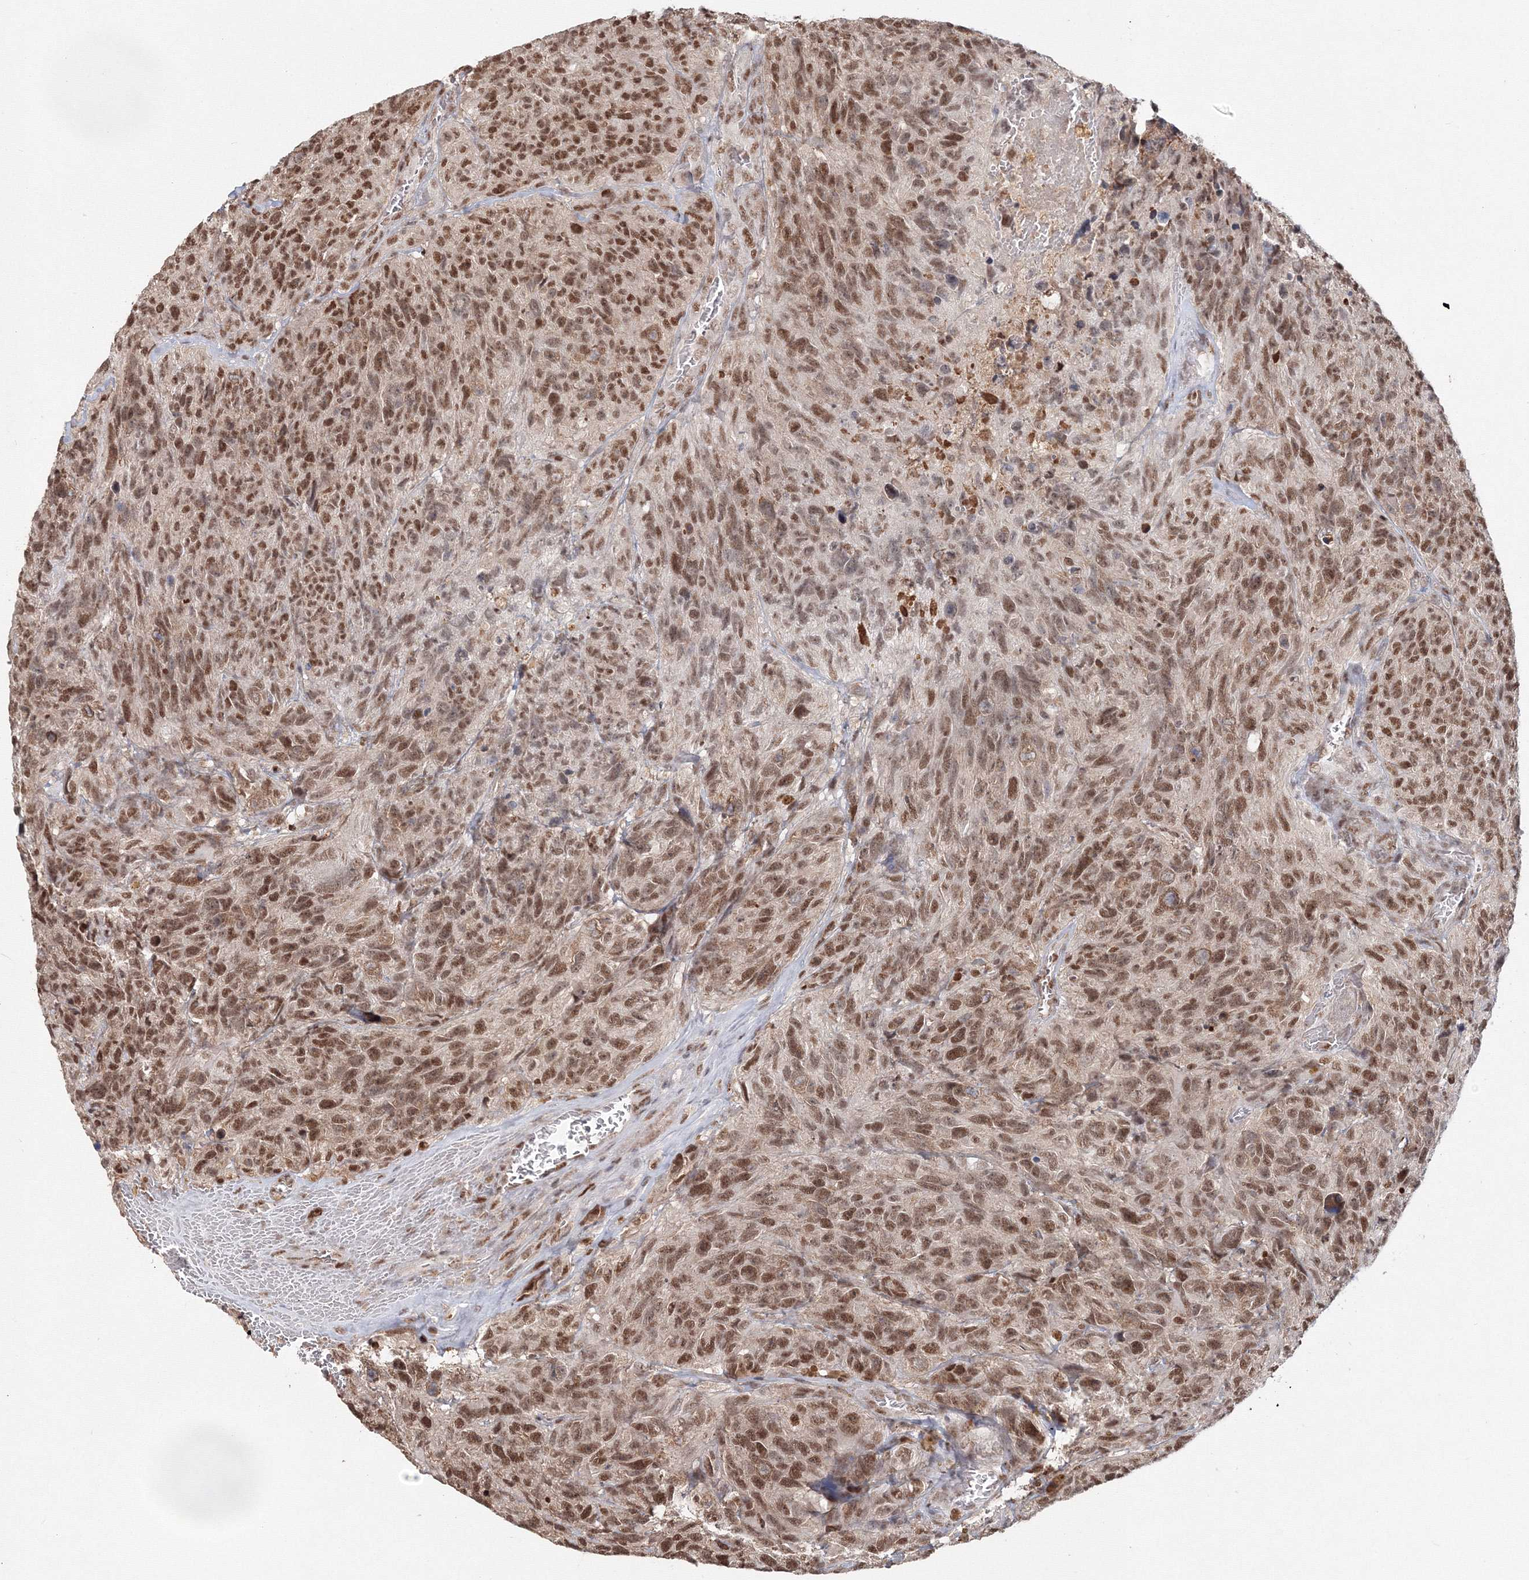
{"staining": {"intensity": "moderate", "quantity": ">75%", "location": "nuclear"}, "tissue": "glioma", "cell_type": "Tumor cells", "image_type": "cancer", "snomed": [{"axis": "morphology", "description": "Glioma, malignant, High grade"}, {"axis": "topography", "description": "Brain"}], "caption": "Immunohistochemistry micrograph of human malignant glioma (high-grade) stained for a protein (brown), which exhibits medium levels of moderate nuclear expression in about >75% of tumor cells.", "gene": "IWS1", "patient": {"sex": "male", "age": 69}}